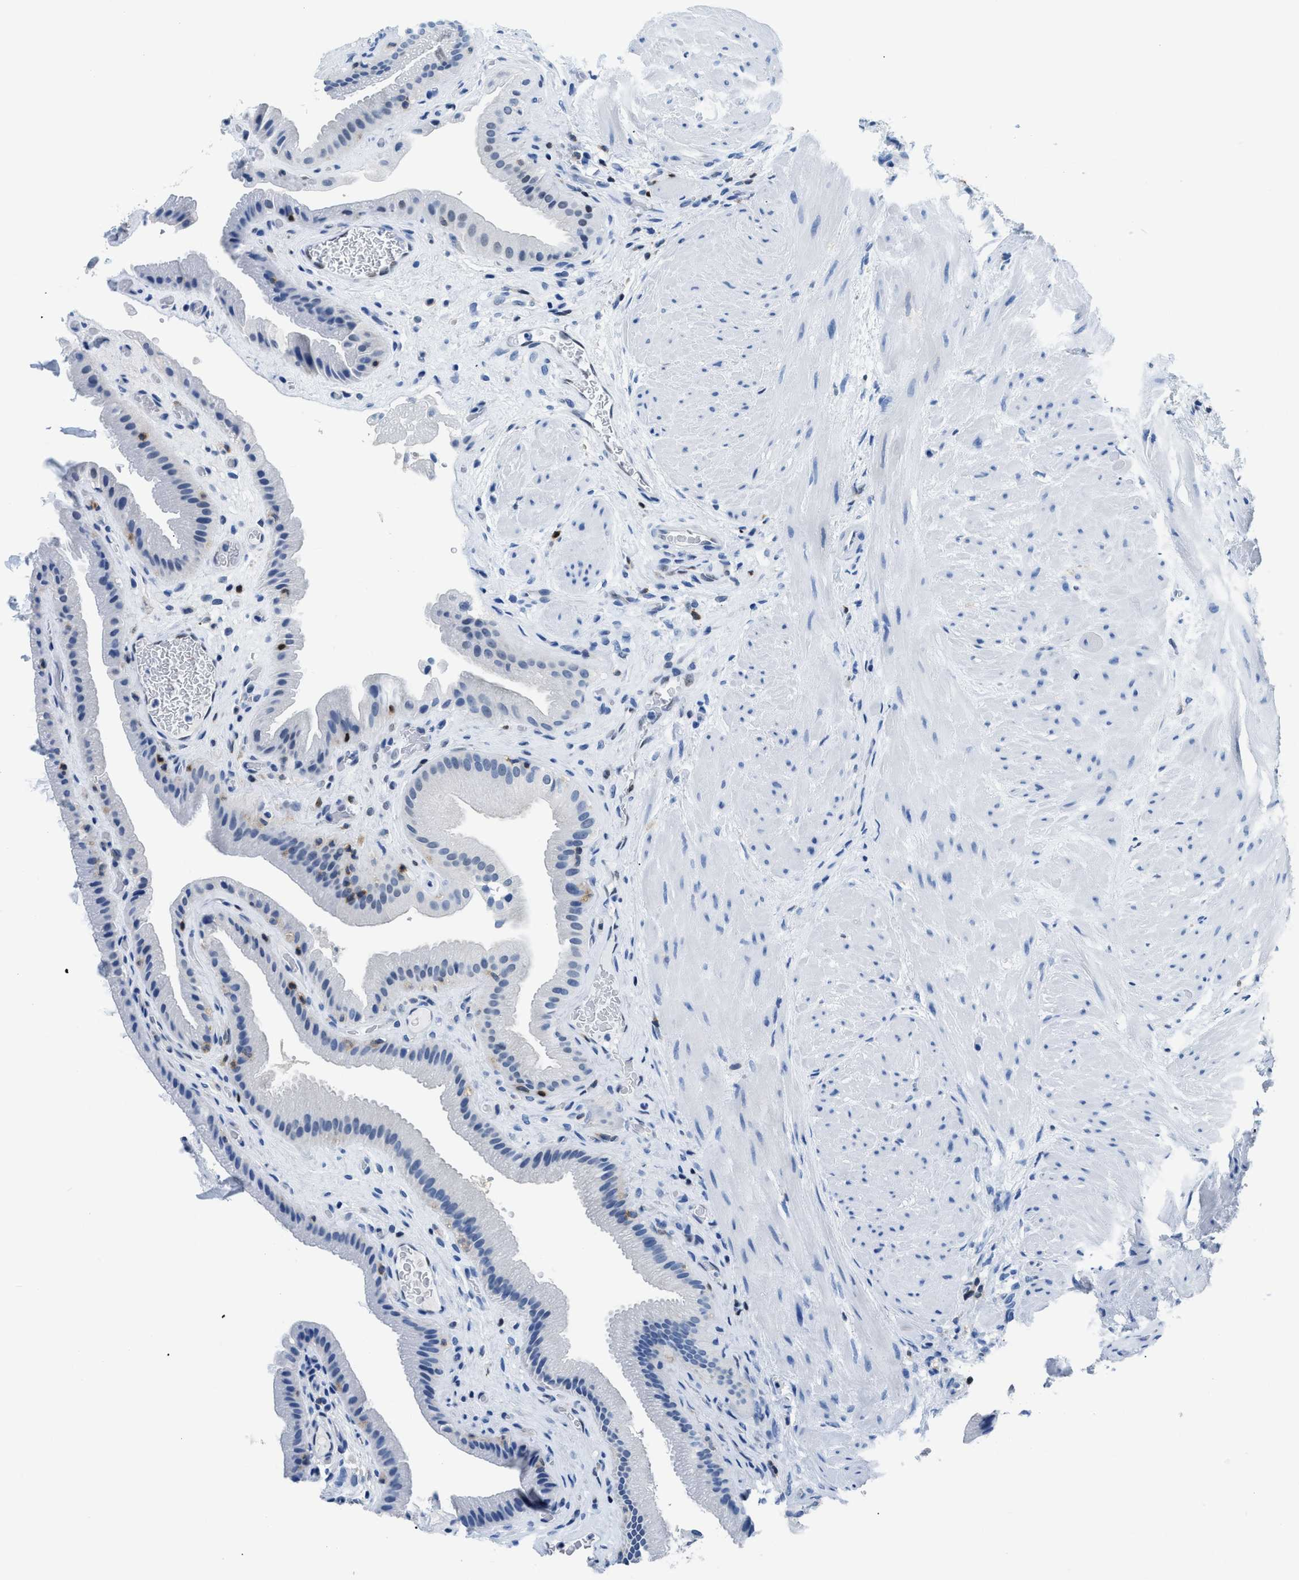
{"staining": {"intensity": "negative", "quantity": "none", "location": "none"}, "tissue": "gallbladder", "cell_type": "Glandular cells", "image_type": "normal", "snomed": [{"axis": "morphology", "description": "Normal tissue, NOS"}, {"axis": "topography", "description": "Gallbladder"}], "caption": "Glandular cells are negative for brown protein staining in benign gallbladder. Brightfield microscopy of IHC stained with DAB (brown) and hematoxylin (blue), captured at high magnification.", "gene": "NFATC2", "patient": {"sex": "male", "age": 49}}